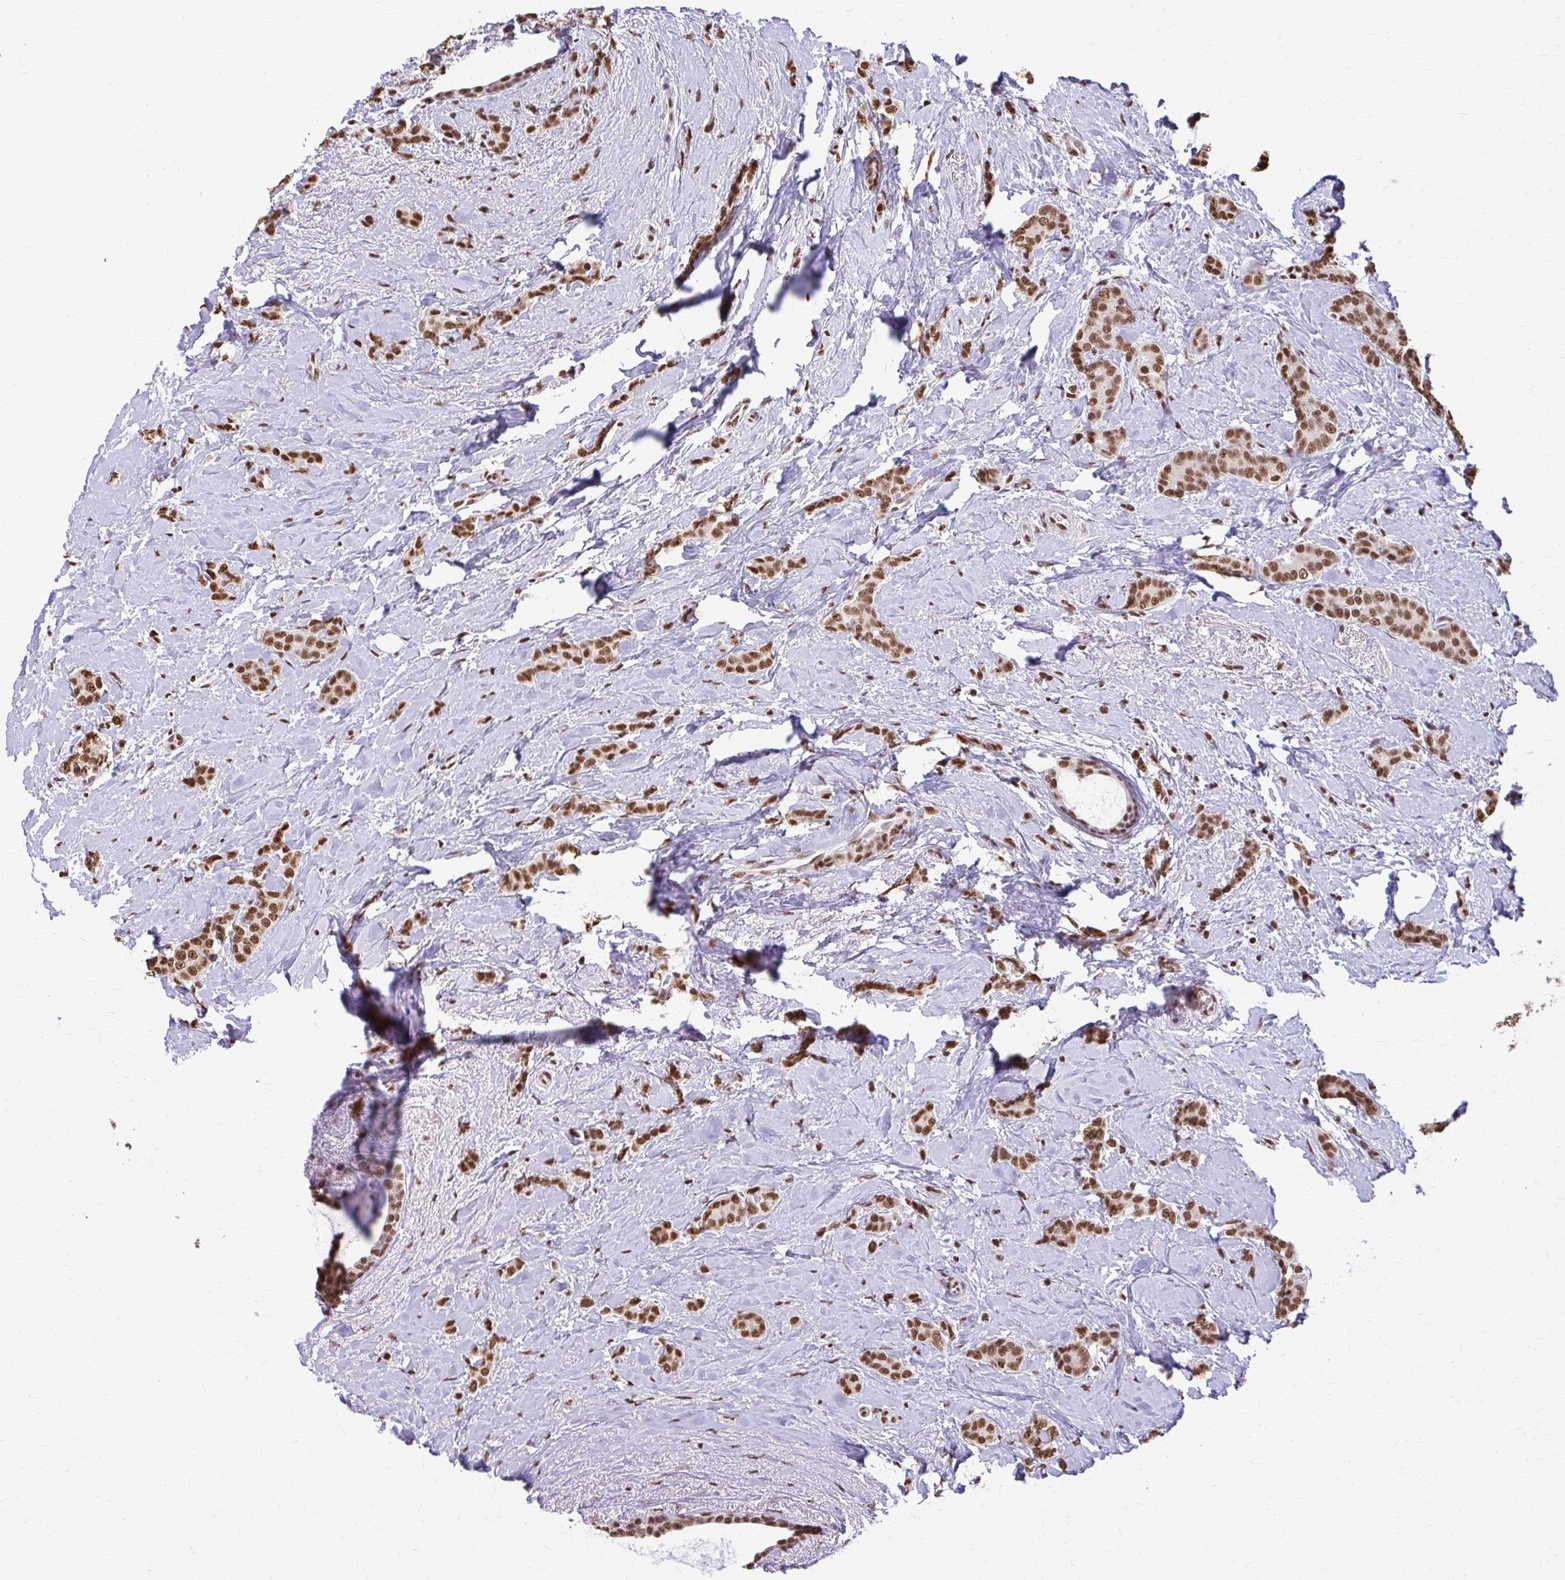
{"staining": {"intensity": "moderate", "quantity": ">75%", "location": "nuclear"}, "tissue": "breast cancer", "cell_type": "Tumor cells", "image_type": "cancer", "snomed": [{"axis": "morphology", "description": "Normal tissue, NOS"}, {"axis": "morphology", "description": "Duct carcinoma"}, {"axis": "topography", "description": "Breast"}], "caption": "Immunohistochemistry (IHC) histopathology image of breast cancer (invasive ductal carcinoma) stained for a protein (brown), which exhibits medium levels of moderate nuclear staining in approximately >75% of tumor cells.", "gene": "SNRPA", "patient": {"sex": "female", "age": 77}}